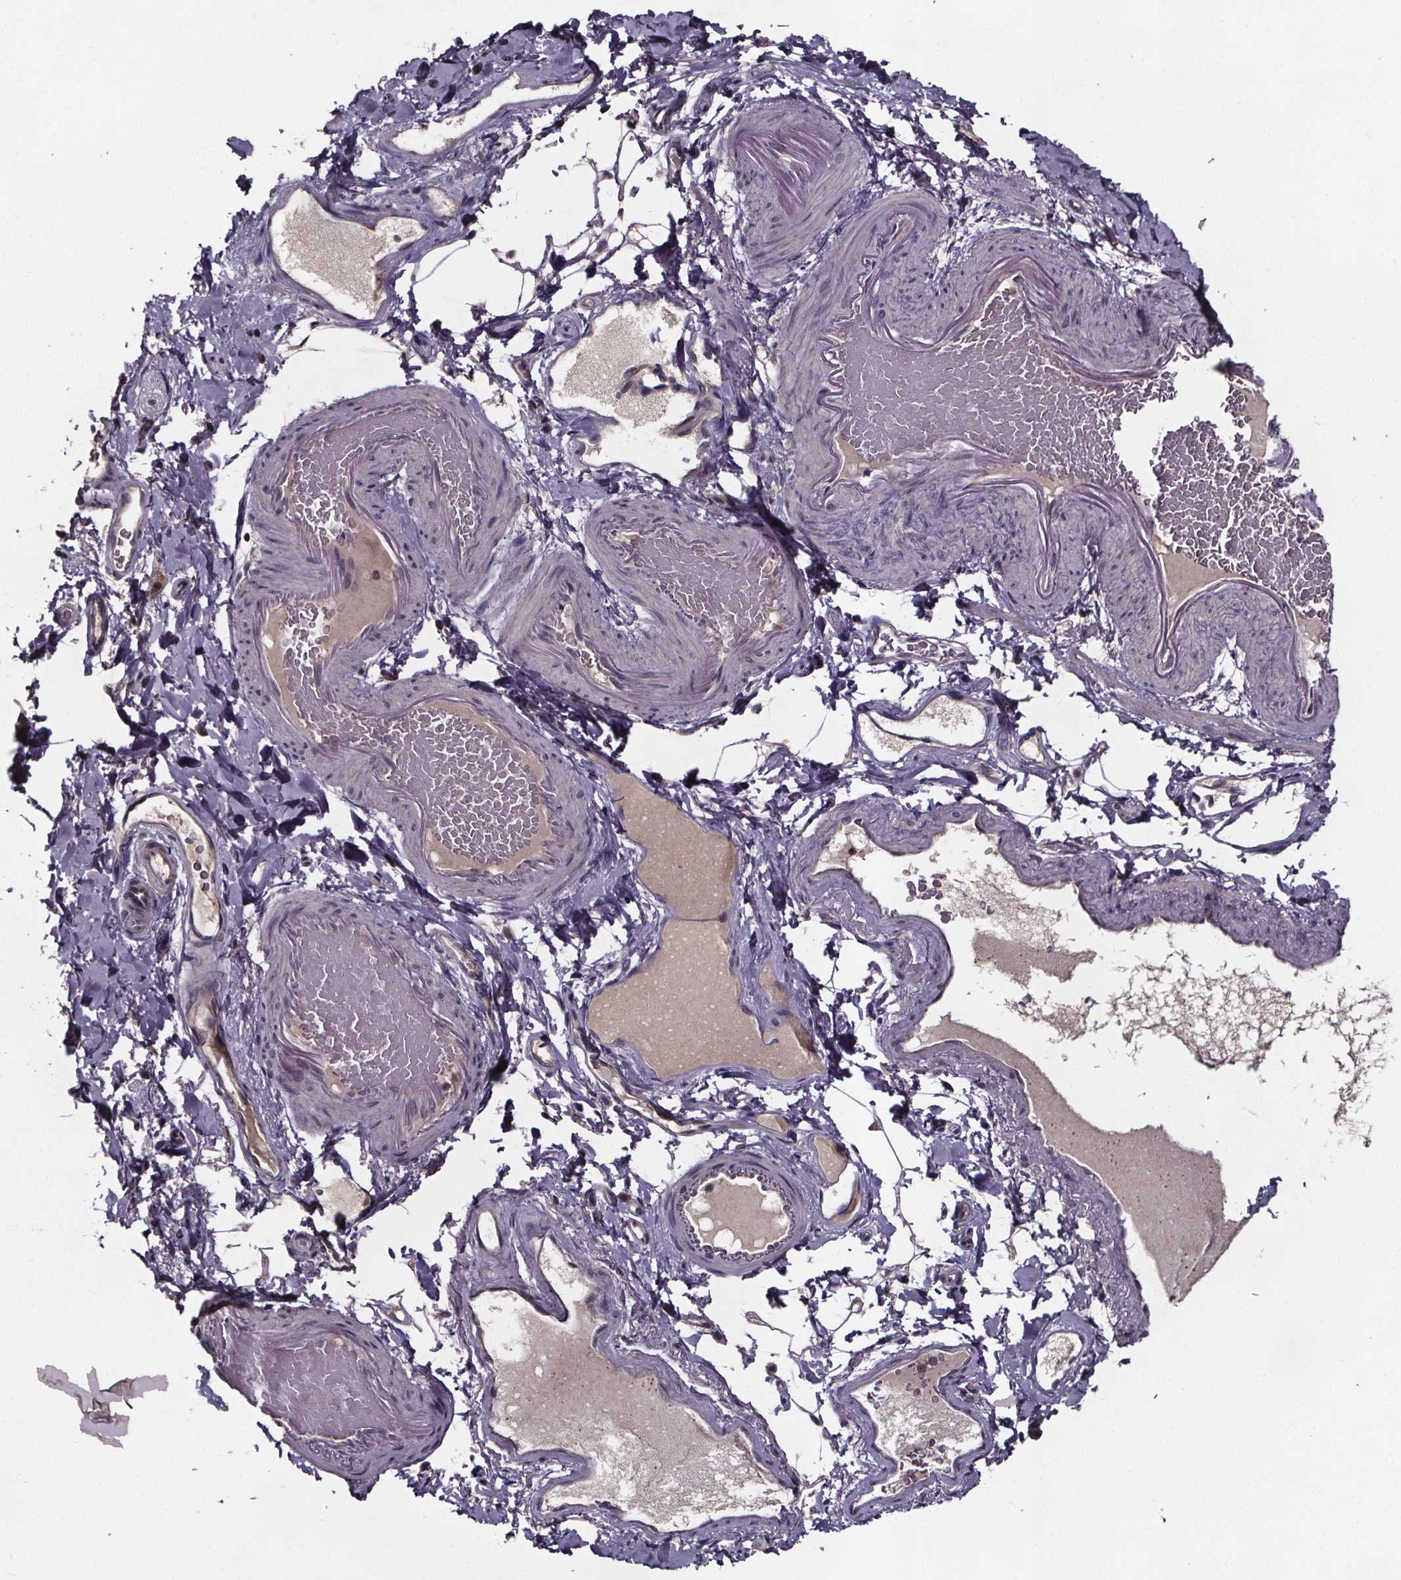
{"staining": {"intensity": "negative", "quantity": "none", "location": "none"}, "tissue": "smooth muscle", "cell_type": "Smooth muscle cells", "image_type": "normal", "snomed": [{"axis": "morphology", "description": "Normal tissue, NOS"}, {"axis": "topography", "description": "Smooth muscle"}, {"axis": "topography", "description": "Colon"}], "caption": "This is a micrograph of immunohistochemistry (IHC) staining of benign smooth muscle, which shows no expression in smooth muscle cells. Nuclei are stained in blue.", "gene": "SMIM1", "patient": {"sex": "male", "age": 73}}